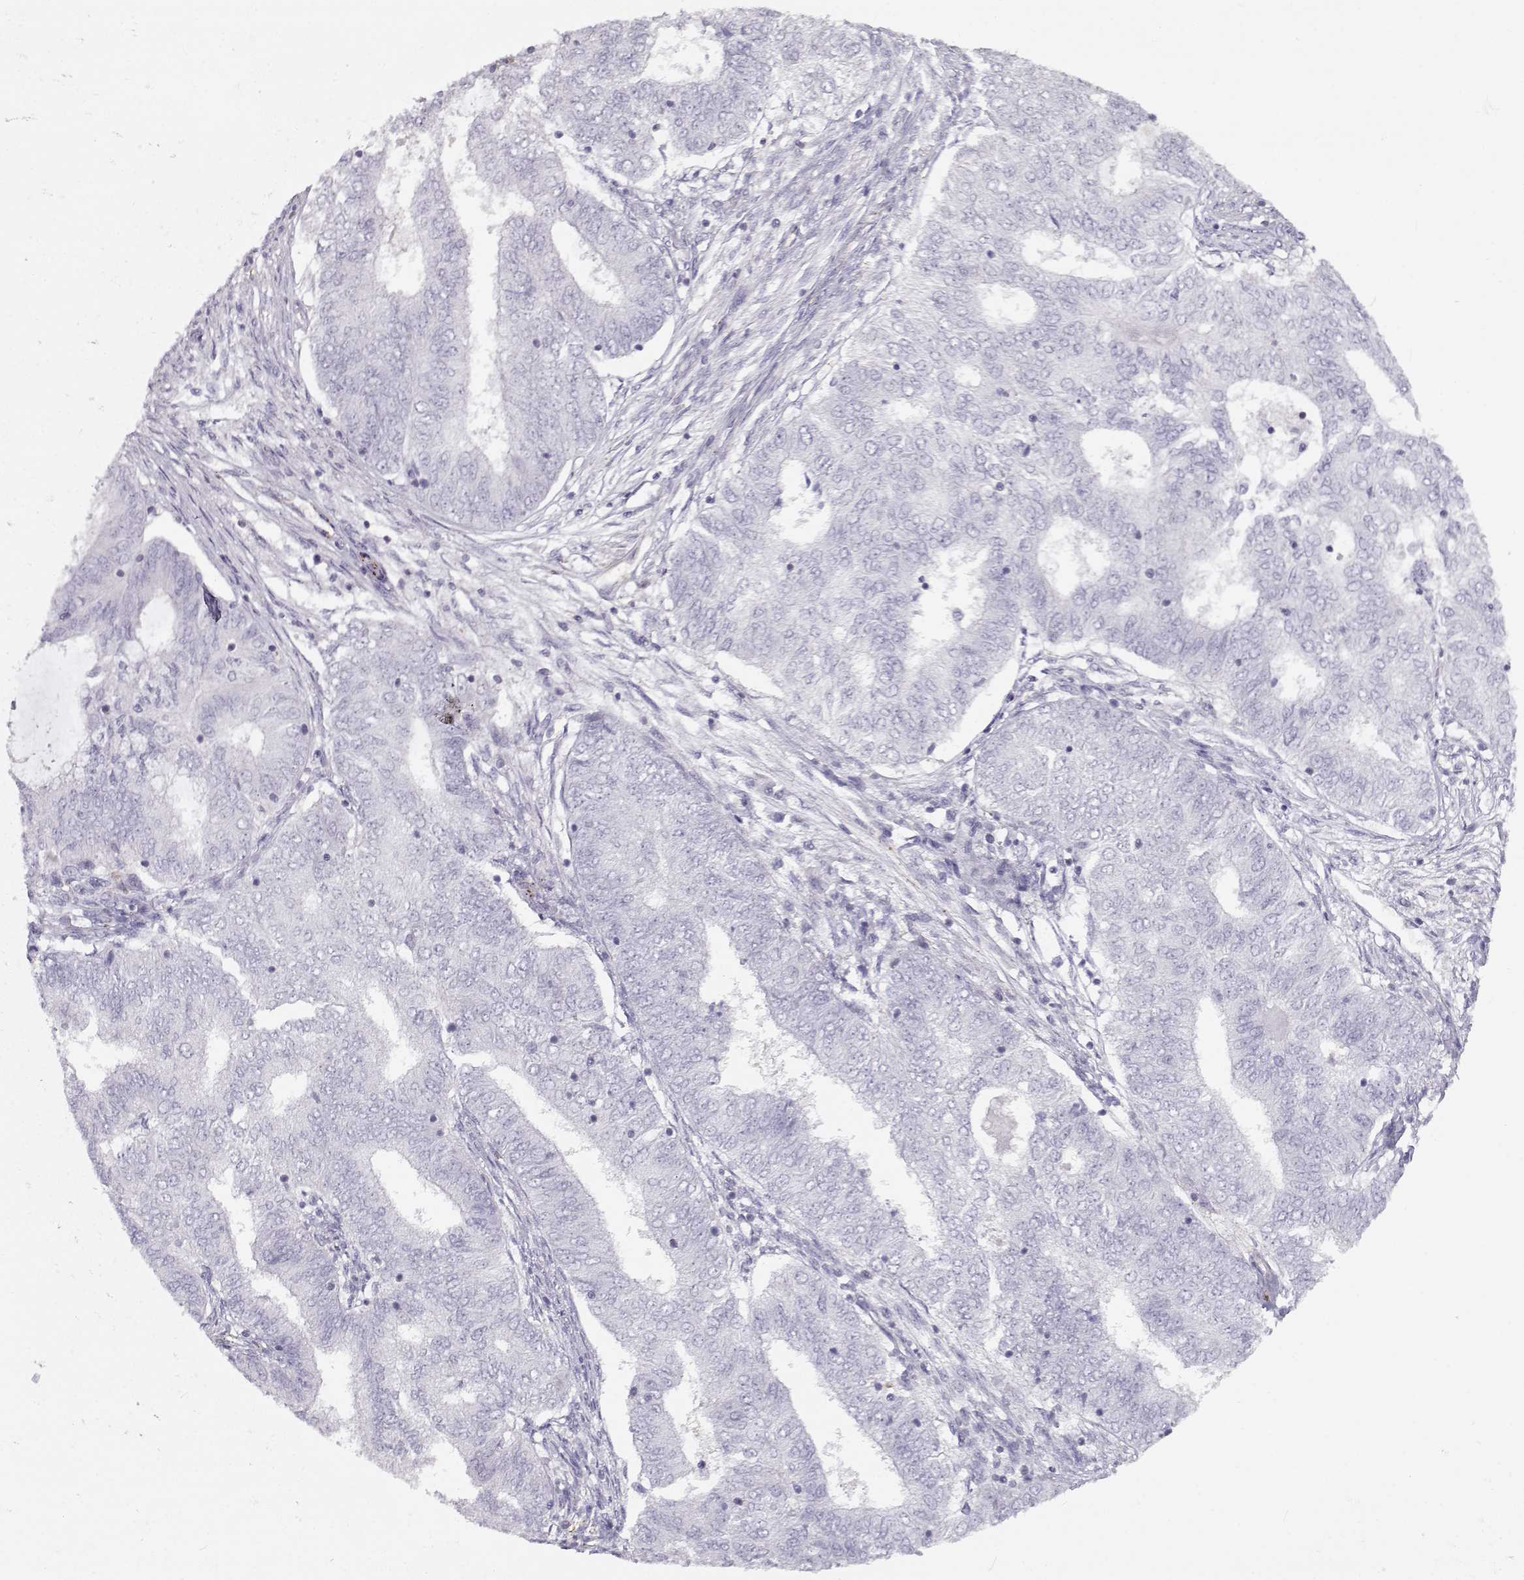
{"staining": {"intensity": "negative", "quantity": "none", "location": "none"}, "tissue": "endometrial cancer", "cell_type": "Tumor cells", "image_type": "cancer", "snomed": [{"axis": "morphology", "description": "Adenocarcinoma, NOS"}, {"axis": "topography", "description": "Endometrium"}], "caption": "DAB immunohistochemical staining of human endometrial cancer (adenocarcinoma) reveals no significant expression in tumor cells. (Stains: DAB immunohistochemistry with hematoxylin counter stain, Microscopy: brightfield microscopy at high magnification).", "gene": "MYO1A", "patient": {"sex": "female", "age": 62}}